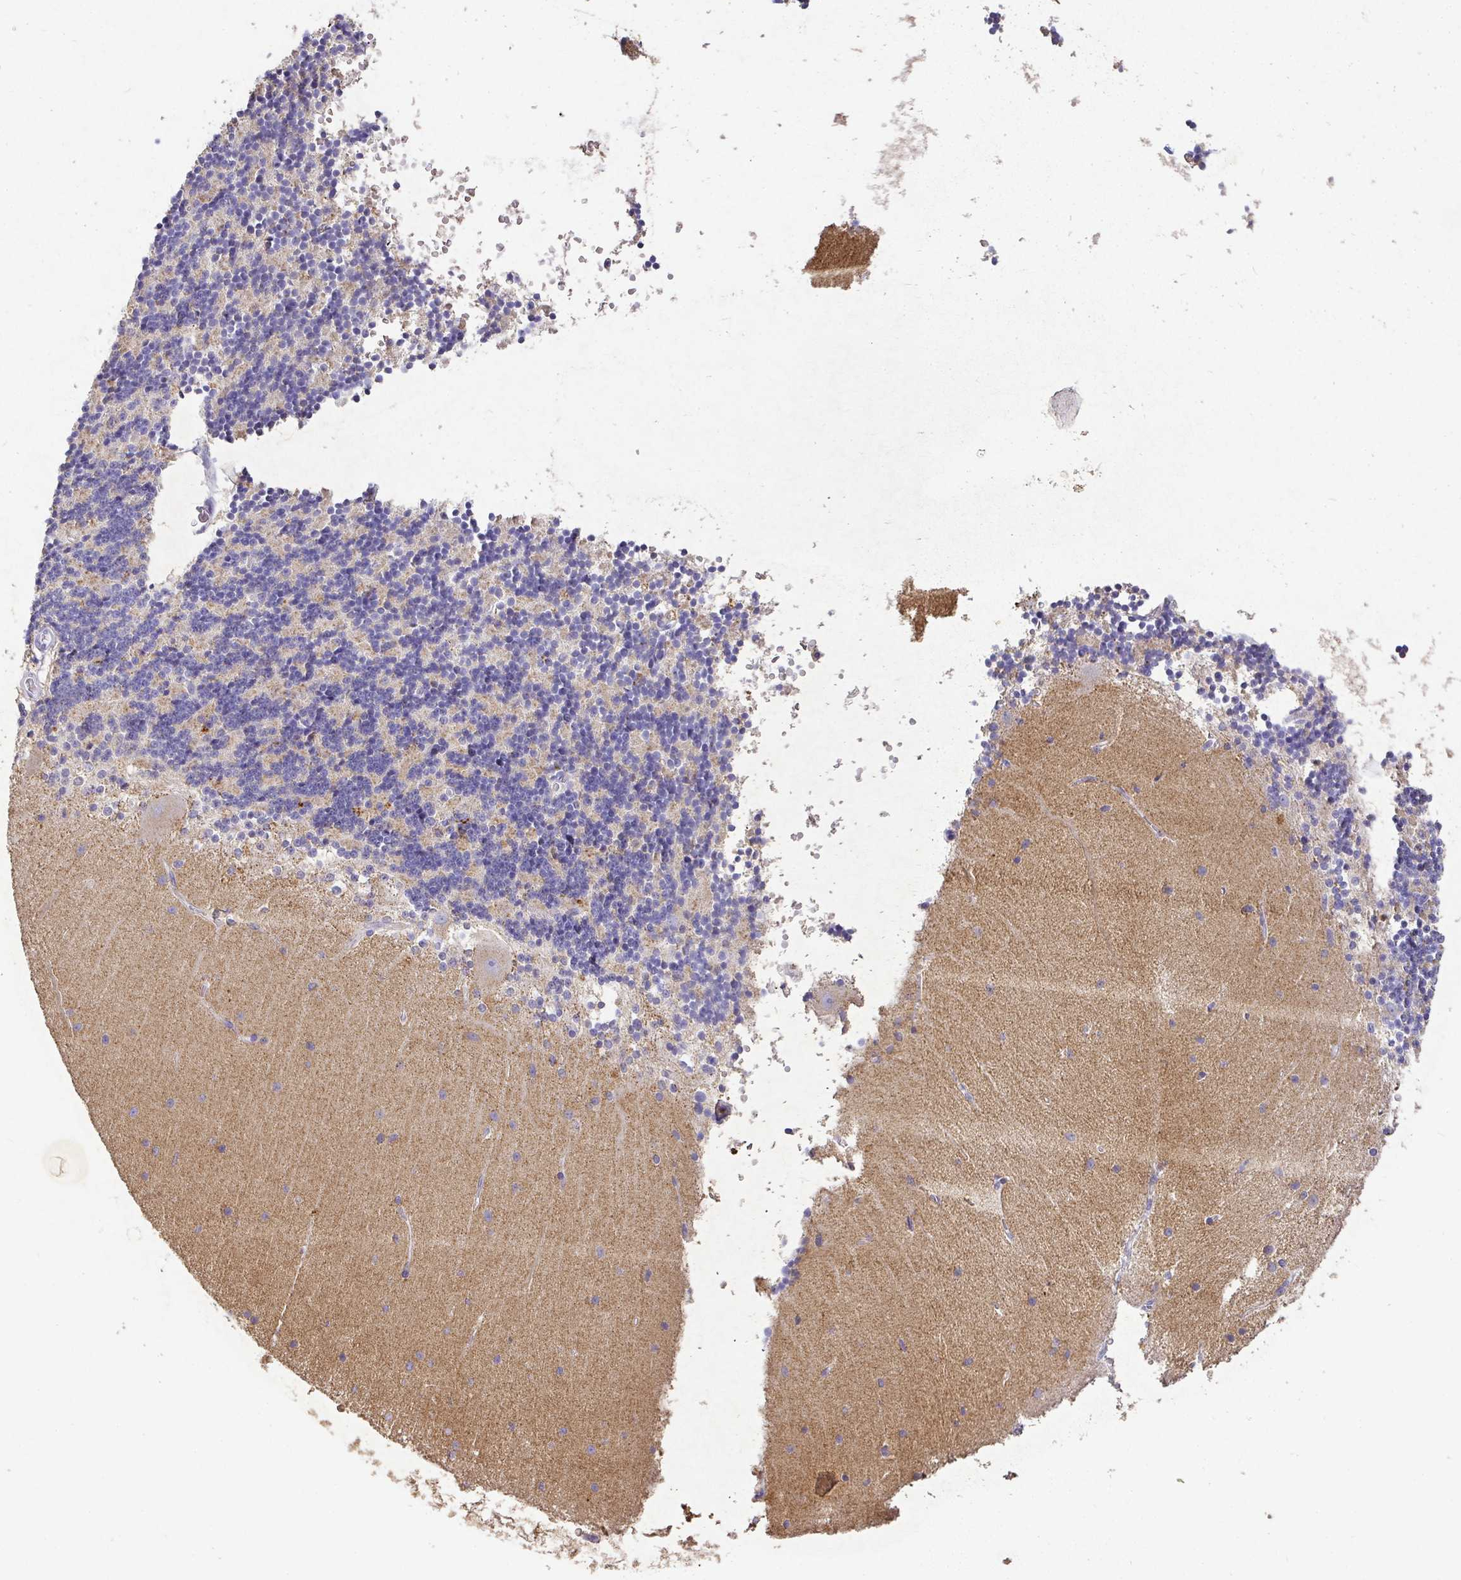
{"staining": {"intensity": "weak", "quantity": "25%-75%", "location": "cytoplasmic/membranous"}, "tissue": "cerebellum", "cell_type": "Cells in granular layer", "image_type": "normal", "snomed": [{"axis": "morphology", "description": "Normal tissue, NOS"}, {"axis": "topography", "description": "Cerebellum"}], "caption": "Brown immunohistochemical staining in benign human cerebellum exhibits weak cytoplasmic/membranous positivity in approximately 25%-75% of cells in granular layer.", "gene": "RPS2", "patient": {"sex": "female", "age": 54}}